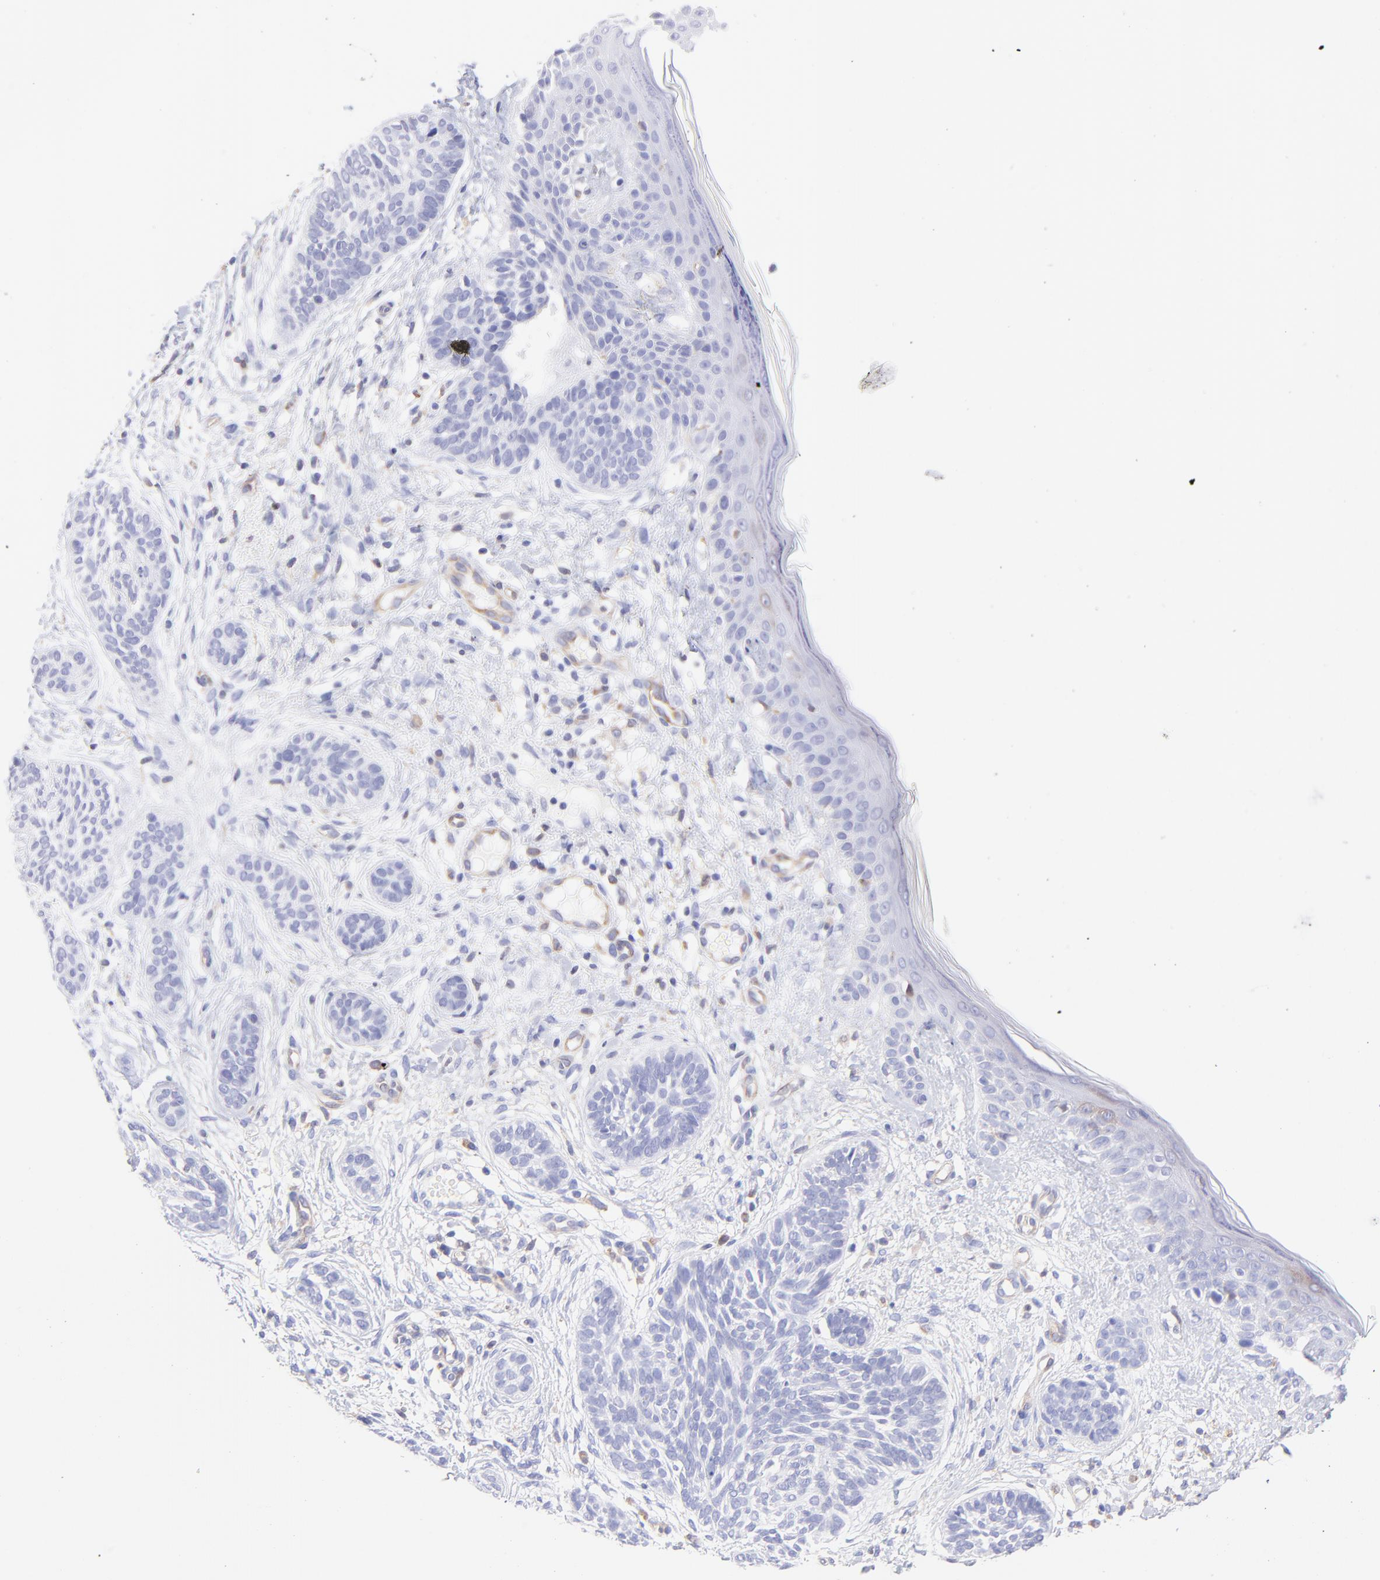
{"staining": {"intensity": "negative", "quantity": "none", "location": "none"}, "tissue": "skin cancer", "cell_type": "Tumor cells", "image_type": "cancer", "snomed": [{"axis": "morphology", "description": "Normal tissue, NOS"}, {"axis": "morphology", "description": "Basal cell carcinoma"}, {"axis": "topography", "description": "Skin"}], "caption": "High magnification brightfield microscopy of skin cancer stained with DAB (3,3'-diaminobenzidine) (brown) and counterstained with hematoxylin (blue): tumor cells show no significant positivity.", "gene": "IRAG2", "patient": {"sex": "male", "age": 63}}